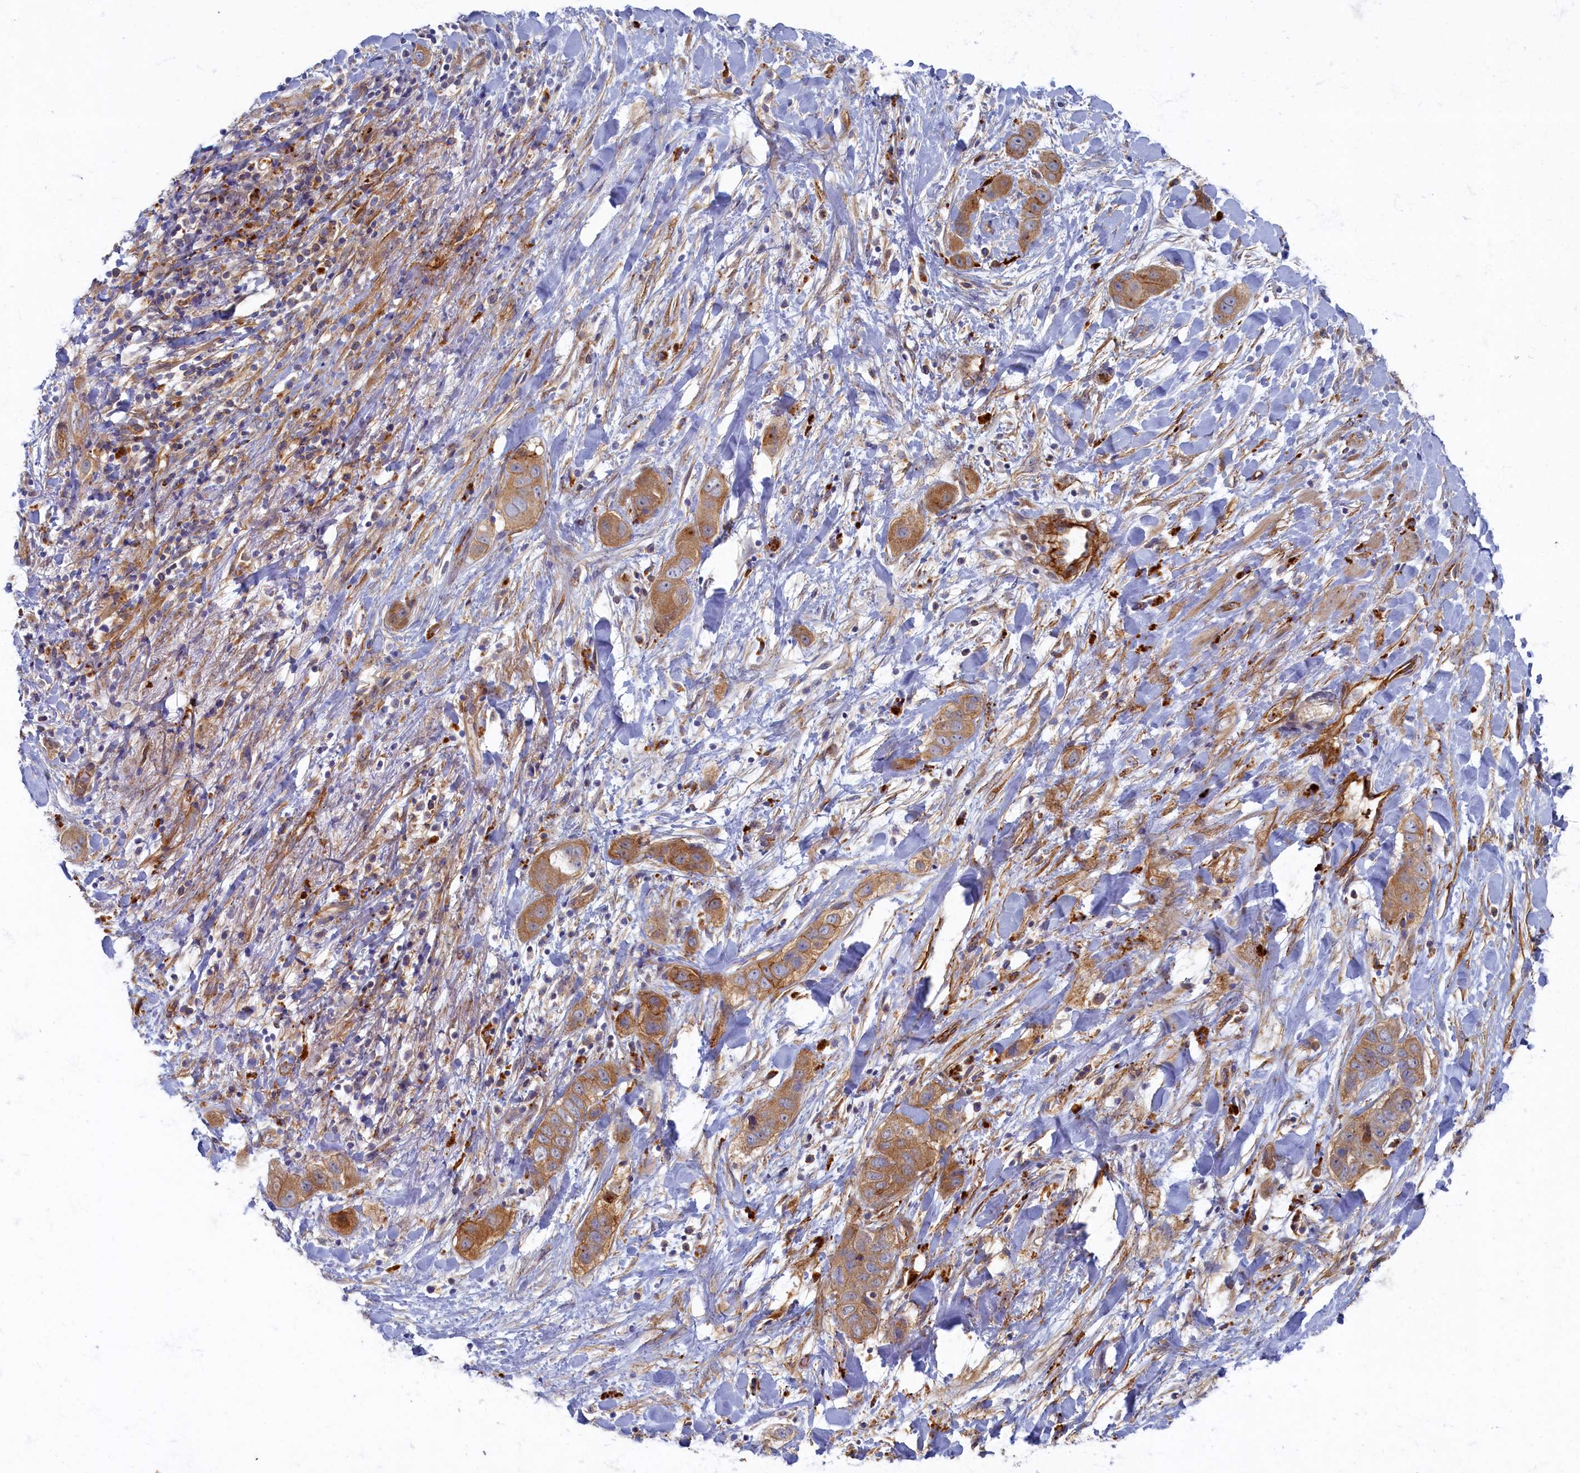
{"staining": {"intensity": "moderate", "quantity": ">75%", "location": "cytoplasmic/membranous"}, "tissue": "liver cancer", "cell_type": "Tumor cells", "image_type": "cancer", "snomed": [{"axis": "morphology", "description": "Cholangiocarcinoma"}, {"axis": "topography", "description": "Liver"}], "caption": "There is medium levels of moderate cytoplasmic/membranous positivity in tumor cells of liver cancer (cholangiocarcinoma), as demonstrated by immunohistochemical staining (brown color).", "gene": "PSMG2", "patient": {"sex": "female", "age": 52}}